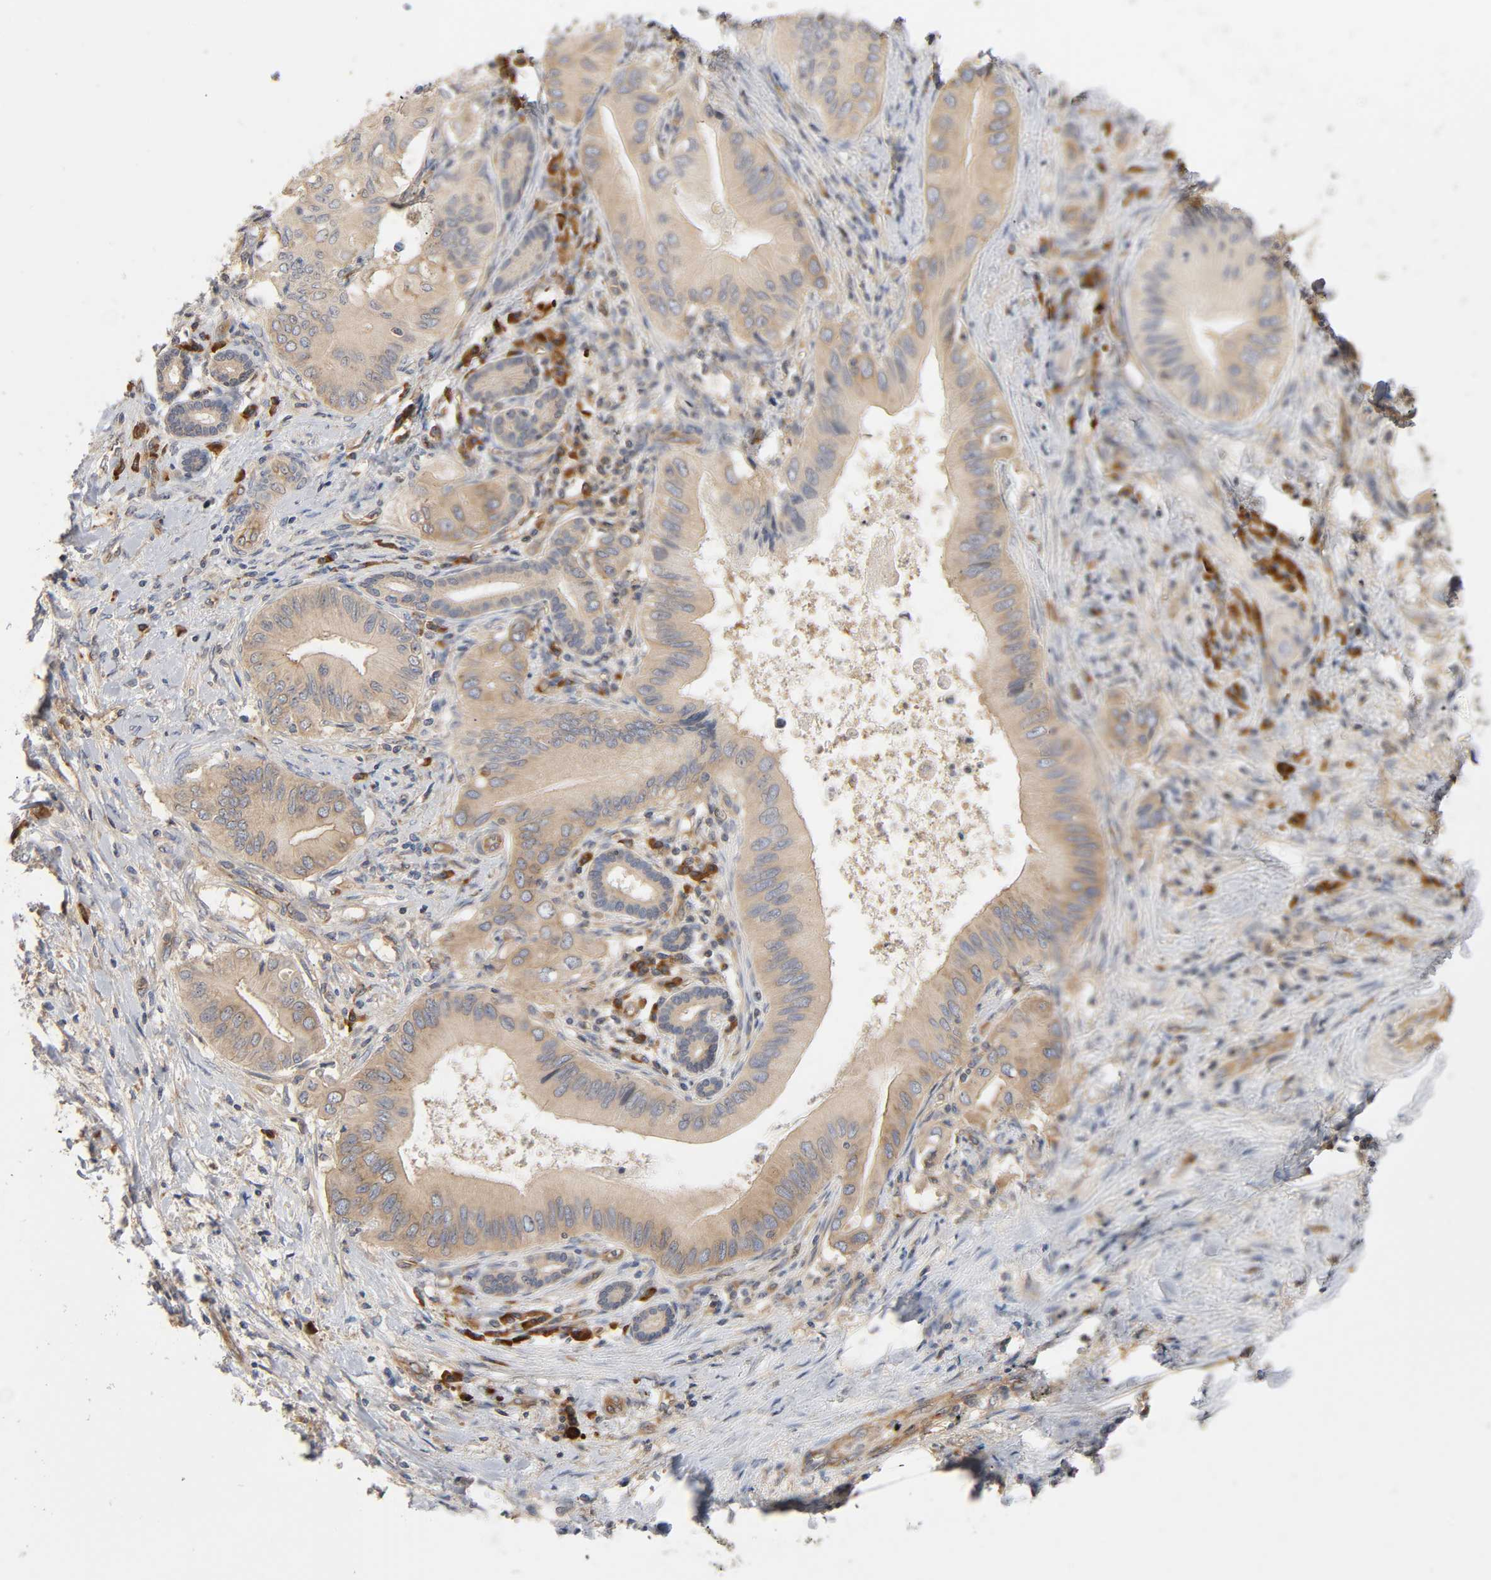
{"staining": {"intensity": "weak", "quantity": ">75%", "location": "cytoplasmic/membranous"}, "tissue": "liver cancer", "cell_type": "Tumor cells", "image_type": "cancer", "snomed": [{"axis": "morphology", "description": "Carcinoma, Hepatocellular, NOS"}, {"axis": "topography", "description": "Liver"}], "caption": "Liver cancer stained with immunohistochemistry (IHC) displays weak cytoplasmic/membranous staining in about >75% of tumor cells.", "gene": "SCHIP1", "patient": {"sex": "male", "age": 72}}